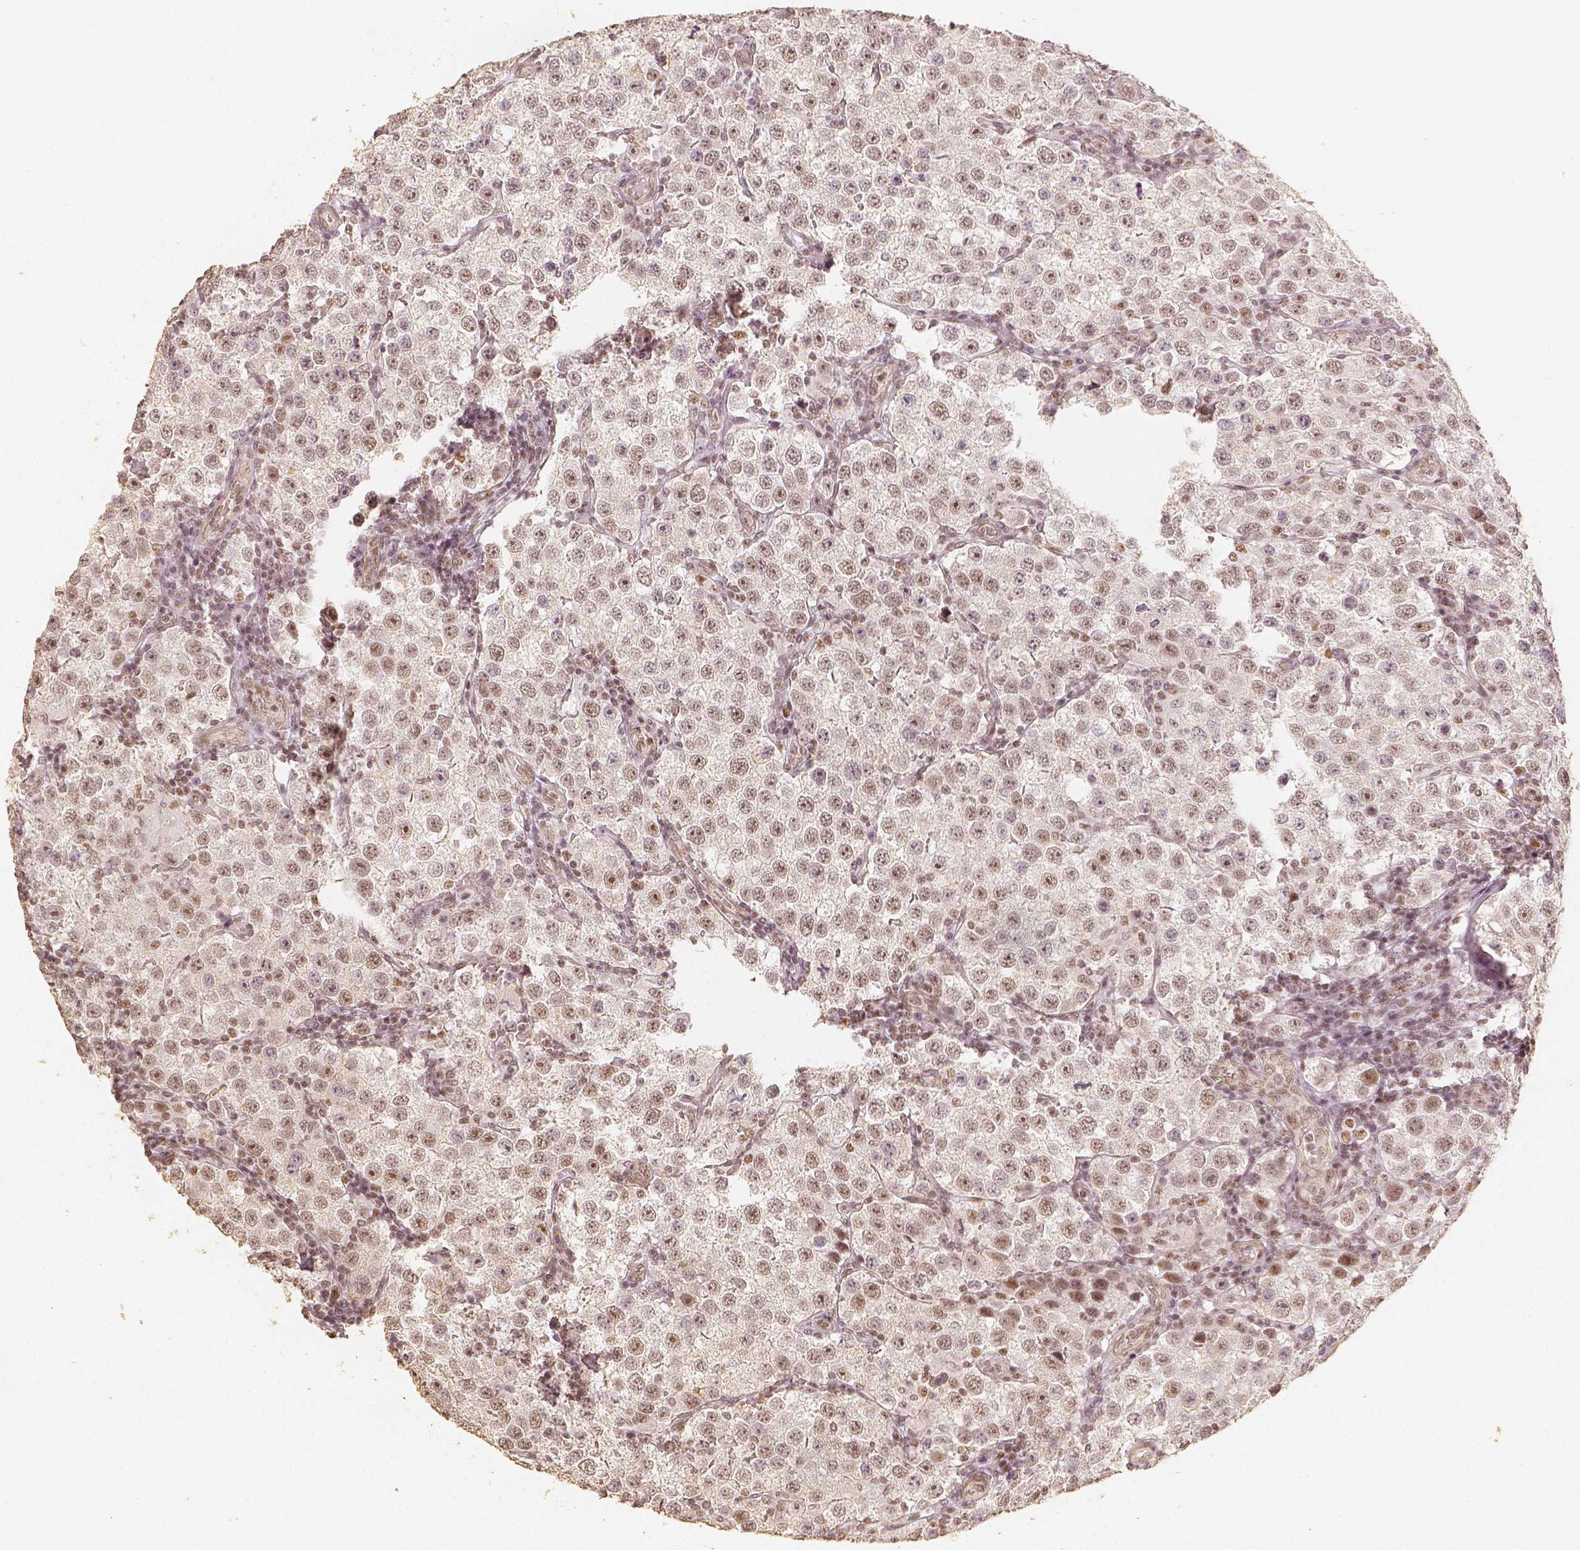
{"staining": {"intensity": "weak", "quantity": ">75%", "location": "nuclear"}, "tissue": "testis cancer", "cell_type": "Tumor cells", "image_type": "cancer", "snomed": [{"axis": "morphology", "description": "Seminoma, NOS"}, {"axis": "topography", "description": "Testis"}], "caption": "Immunohistochemistry of human seminoma (testis) reveals low levels of weak nuclear expression in approximately >75% of tumor cells.", "gene": "HDAC1", "patient": {"sex": "male", "age": 37}}